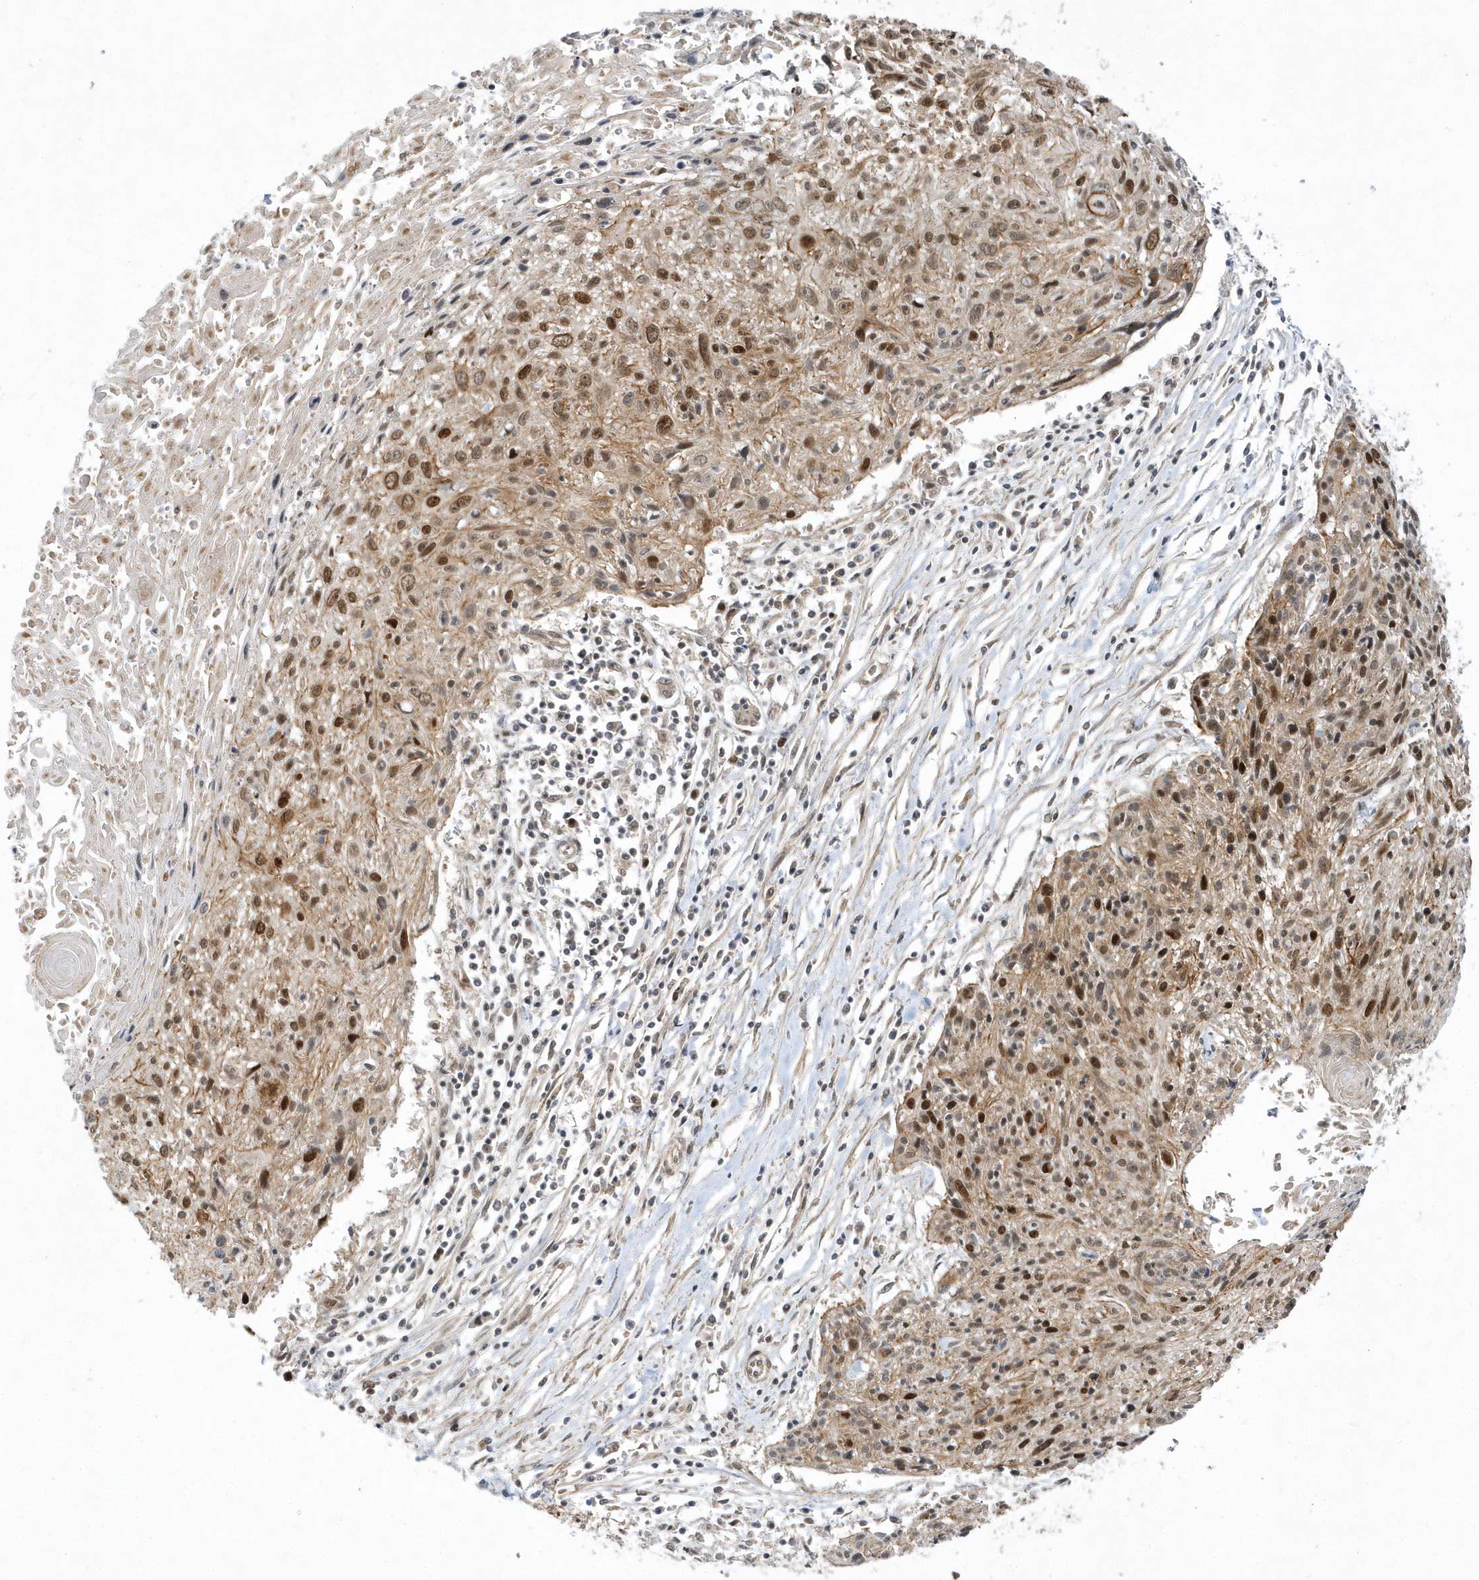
{"staining": {"intensity": "moderate", "quantity": ">75%", "location": "cytoplasmic/membranous,nuclear"}, "tissue": "cervical cancer", "cell_type": "Tumor cells", "image_type": "cancer", "snomed": [{"axis": "morphology", "description": "Squamous cell carcinoma, NOS"}, {"axis": "topography", "description": "Cervix"}], "caption": "Immunohistochemical staining of cervical cancer (squamous cell carcinoma) displays moderate cytoplasmic/membranous and nuclear protein staining in about >75% of tumor cells. (DAB = brown stain, brightfield microscopy at high magnification).", "gene": "MXI1", "patient": {"sex": "female", "age": 51}}